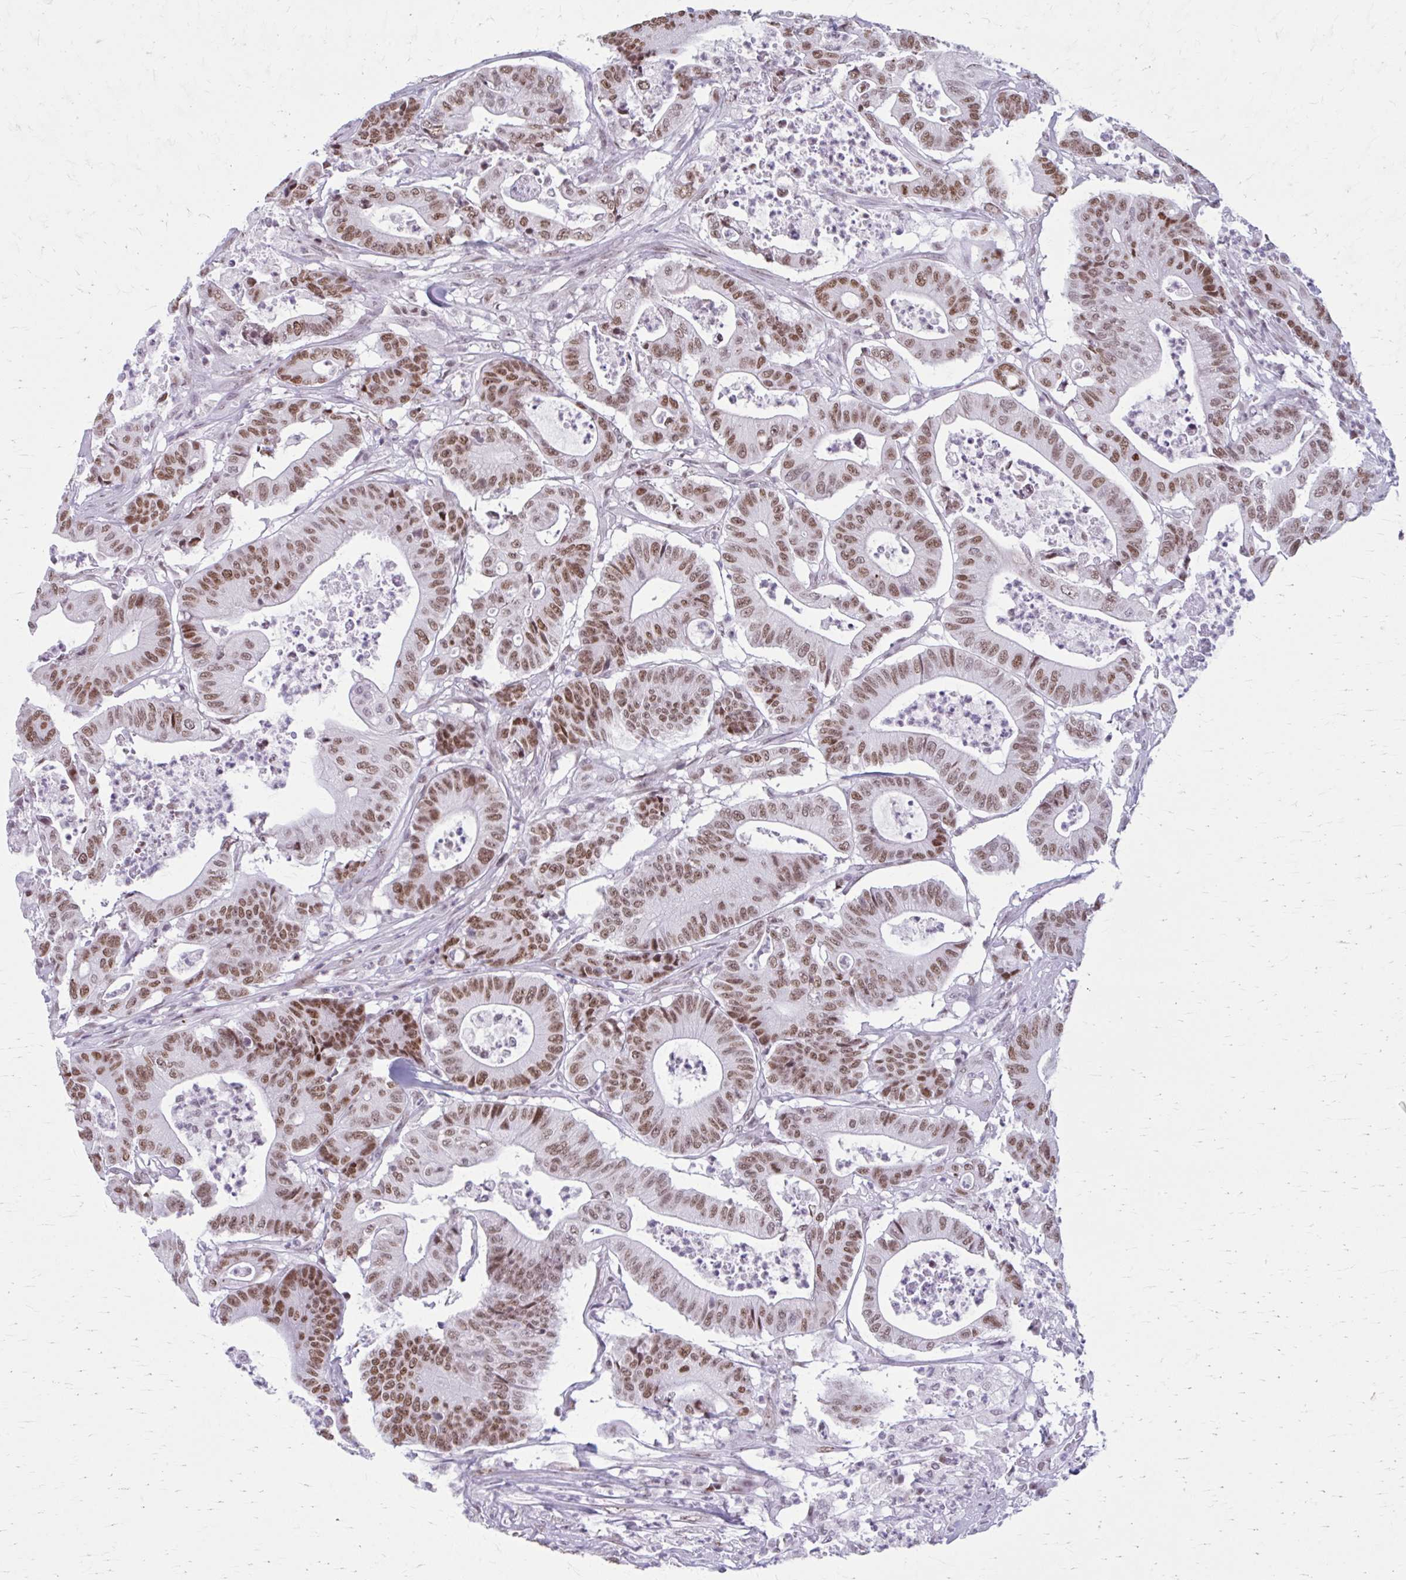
{"staining": {"intensity": "moderate", "quantity": ">75%", "location": "nuclear"}, "tissue": "colorectal cancer", "cell_type": "Tumor cells", "image_type": "cancer", "snomed": [{"axis": "morphology", "description": "Adenocarcinoma, NOS"}, {"axis": "topography", "description": "Colon"}], "caption": "The image exhibits staining of colorectal adenocarcinoma, revealing moderate nuclear protein staining (brown color) within tumor cells.", "gene": "PABIR1", "patient": {"sex": "female", "age": 84}}